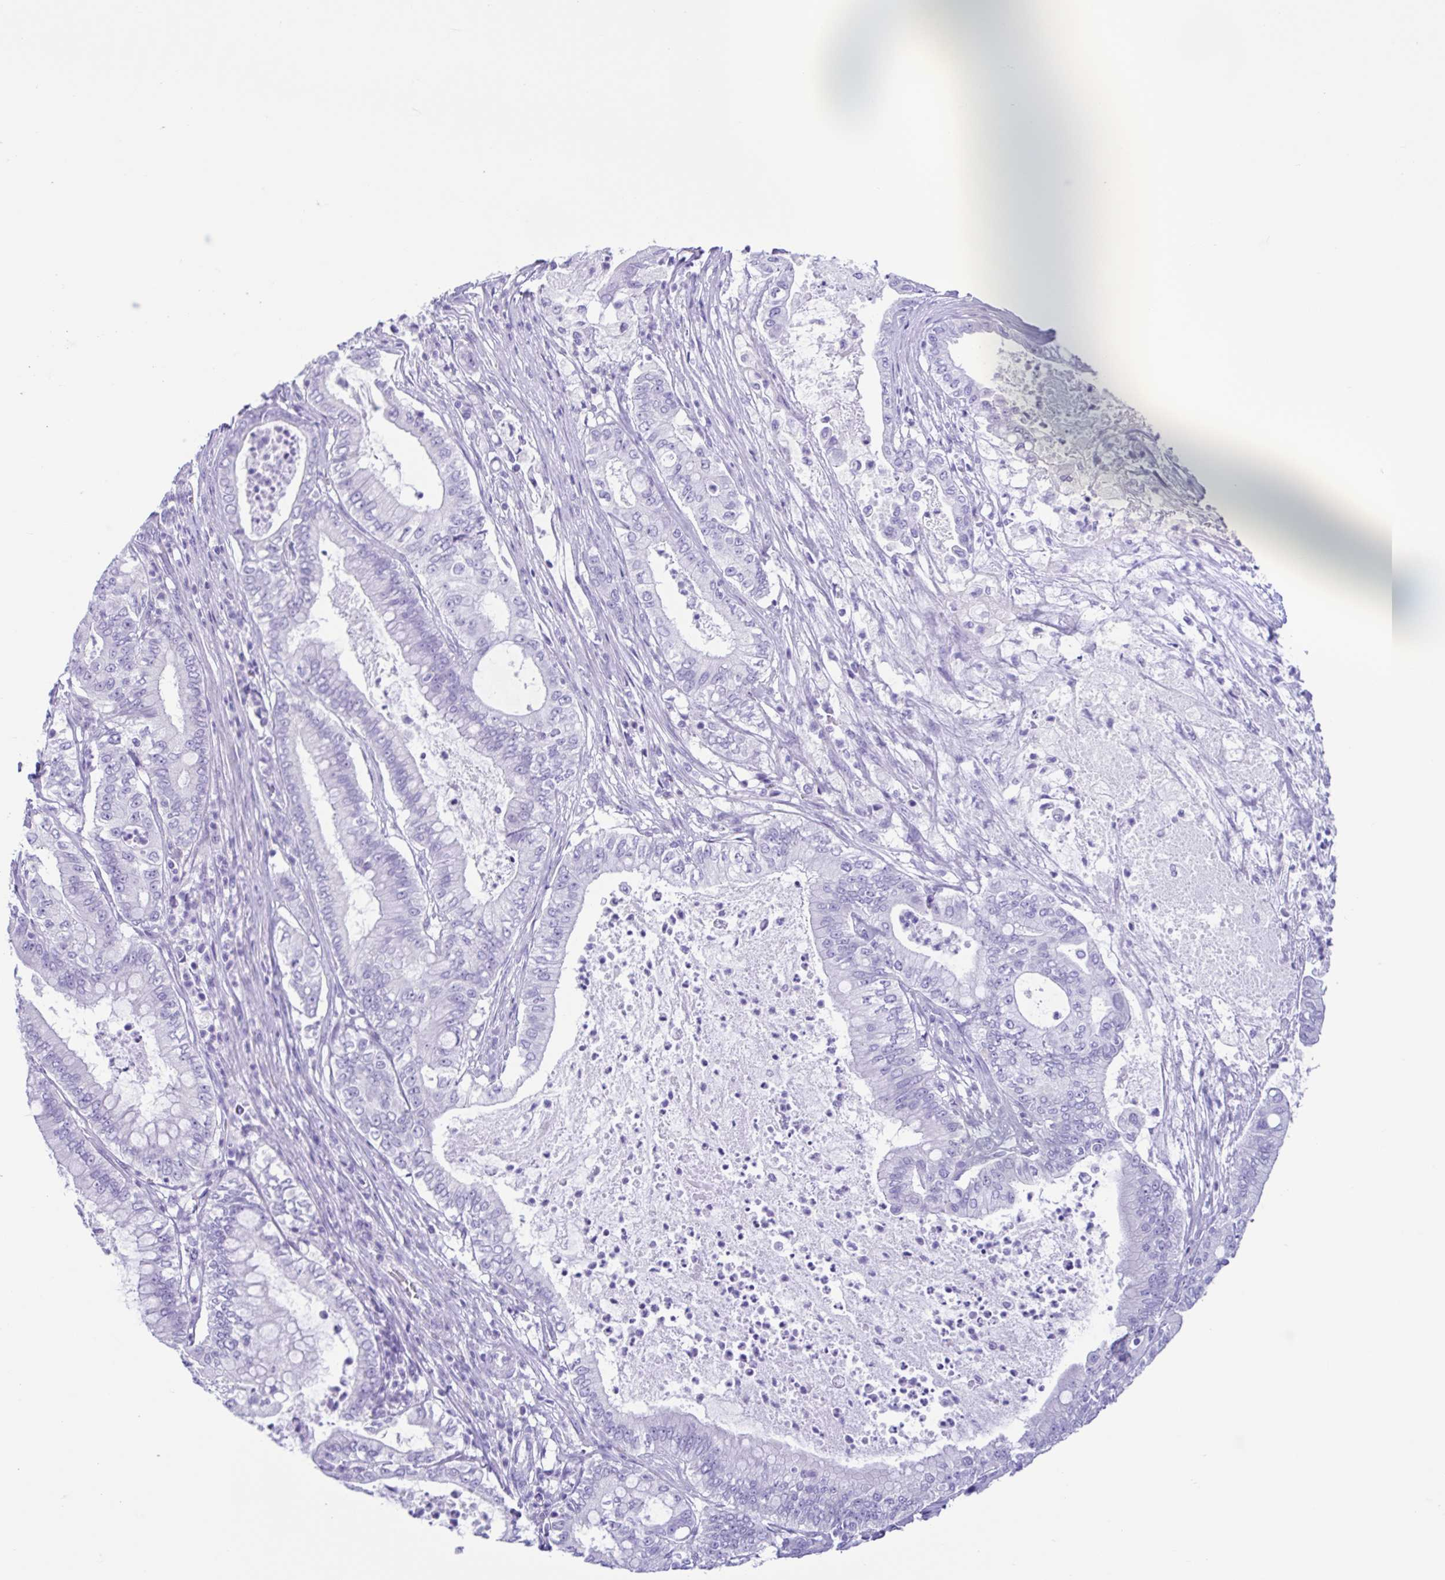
{"staining": {"intensity": "negative", "quantity": "none", "location": "none"}, "tissue": "pancreatic cancer", "cell_type": "Tumor cells", "image_type": "cancer", "snomed": [{"axis": "morphology", "description": "Adenocarcinoma, NOS"}, {"axis": "topography", "description": "Pancreas"}], "caption": "Immunohistochemistry (IHC) of adenocarcinoma (pancreatic) reveals no positivity in tumor cells.", "gene": "ACTRT3", "patient": {"sex": "male", "age": 71}}